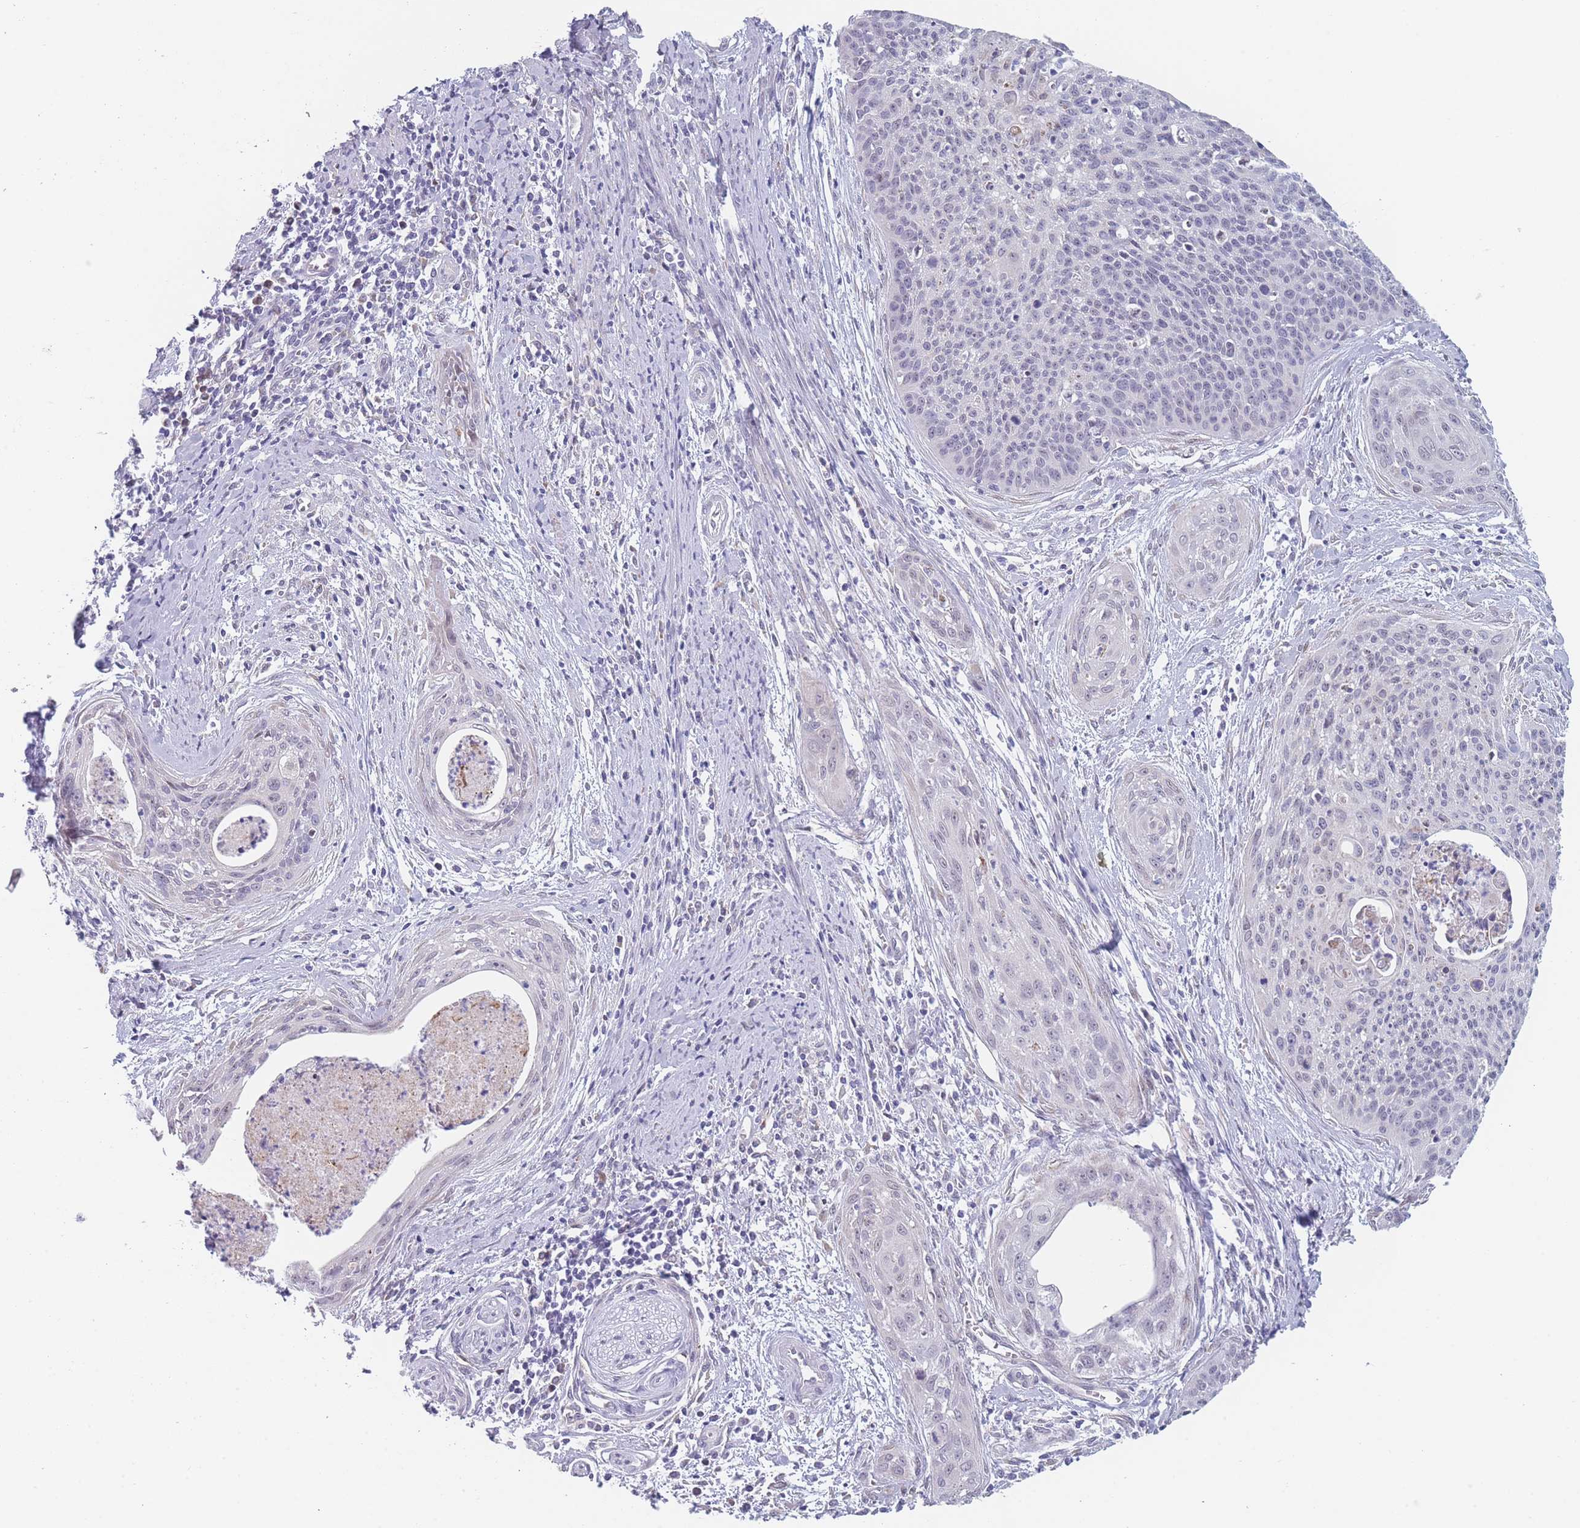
{"staining": {"intensity": "negative", "quantity": "none", "location": "none"}, "tissue": "cervical cancer", "cell_type": "Tumor cells", "image_type": "cancer", "snomed": [{"axis": "morphology", "description": "Squamous cell carcinoma, NOS"}, {"axis": "topography", "description": "Cervix"}], "caption": "Protein analysis of cervical cancer (squamous cell carcinoma) displays no significant expression in tumor cells.", "gene": "TMED10", "patient": {"sex": "female", "age": 55}}